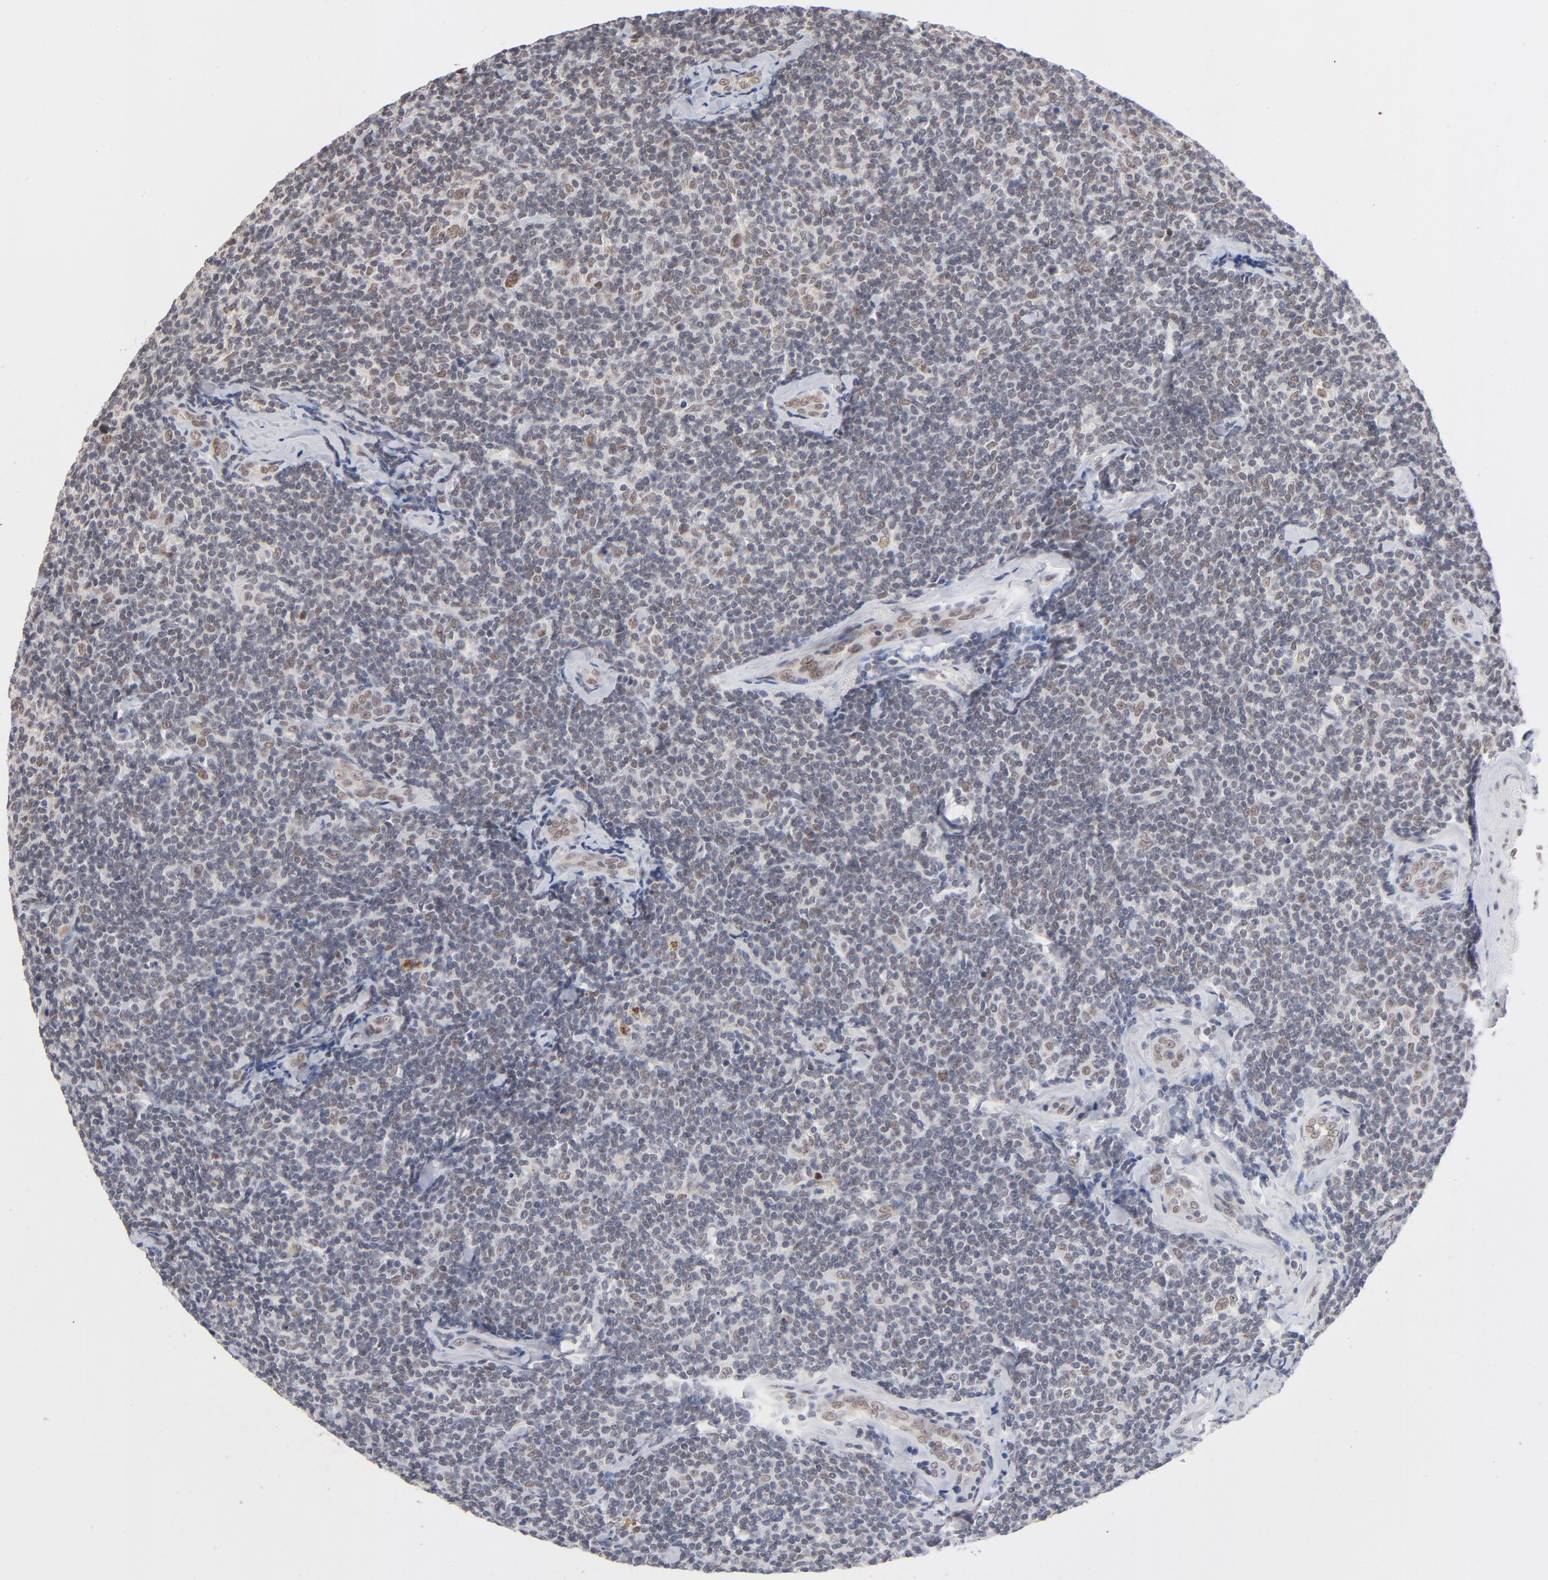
{"staining": {"intensity": "weak", "quantity": "<25%", "location": "nuclear"}, "tissue": "lymphoma", "cell_type": "Tumor cells", "image_type": "cancer", "snomed": [{"axis": "morphology", "description": "Malignant lymphoma, non-Hodgkin's type, Low grade"}, {"axis": "topography", "description": "Lymph node"}], "caption": "This is a photomicrograph of IHC staining of low-grade malignant lymphoma, non-Hodgkin's type, which shows no staining in tumor cells. (Immunohistochemistry, brightfield microscopy, high magnification).", "gene": "MBIP", "patient": {"sex": "female", "age": 56}}